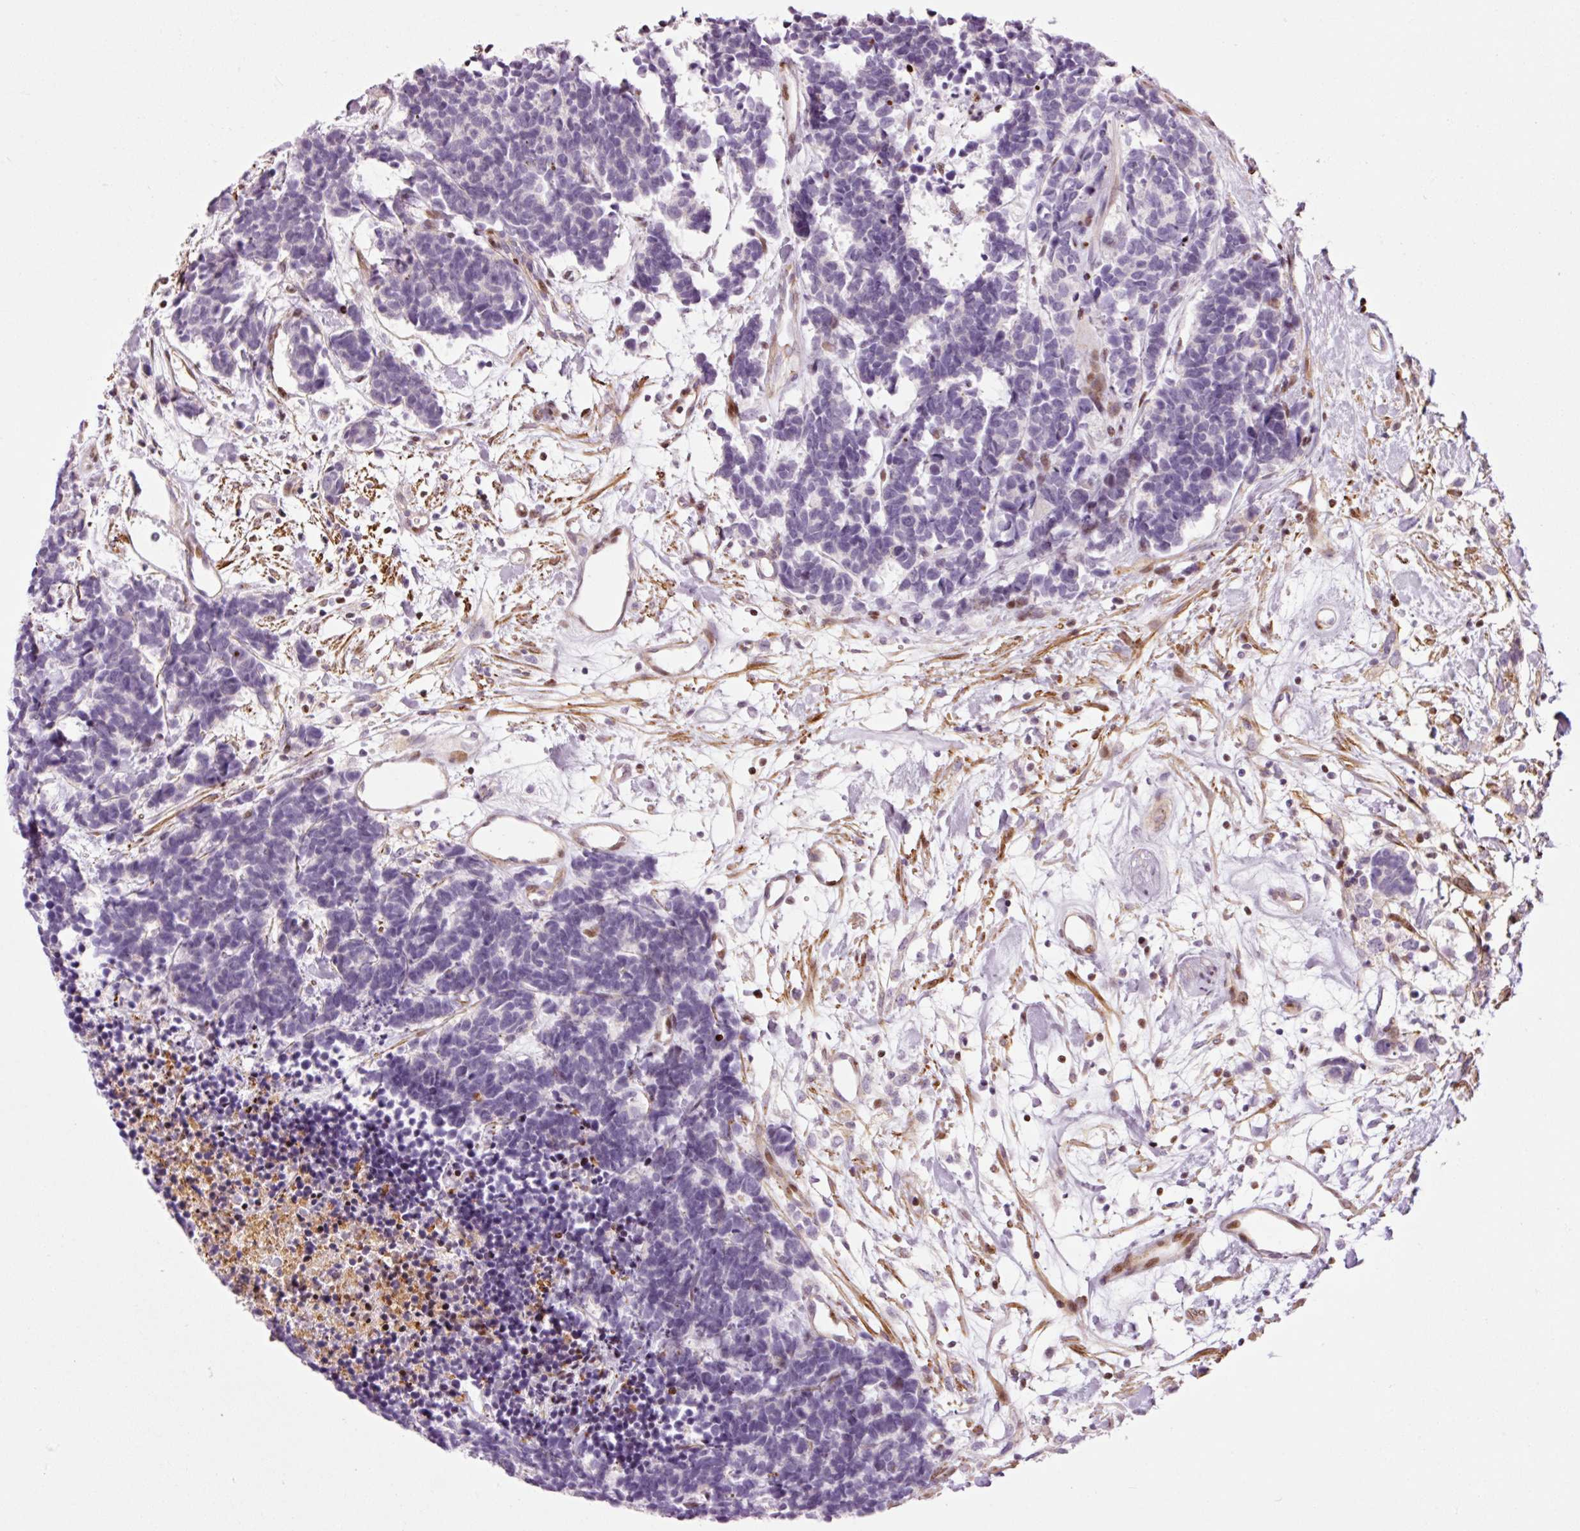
{"staining": {"intensity": "negative", "quantity": "none", "location": "none"}, "tissue": "carcinoid", "cell_type": "Tumor cells", "image_type": "cancer", "snomed": [{"axis": "morphology", "description": "Carcinoma, NOS"}, {"axis": "morphology", "description": "Carcinoid, malignant, NOS"}, {"axis": "topography", "description": "Urinary bladder"}], "caption": "High power microscopy photomicrograph of an immunohistochemistry photomicrograph of carcinoid, revealing no significant expression in tumor cells. Brightfield microscopy of immunohistochemistry stained with DAB (brown) and hematoxylin (blue), captured at high magnification.", "gene": "ANKRD20A1", "patient": {"sex": "male", "age": 57}}